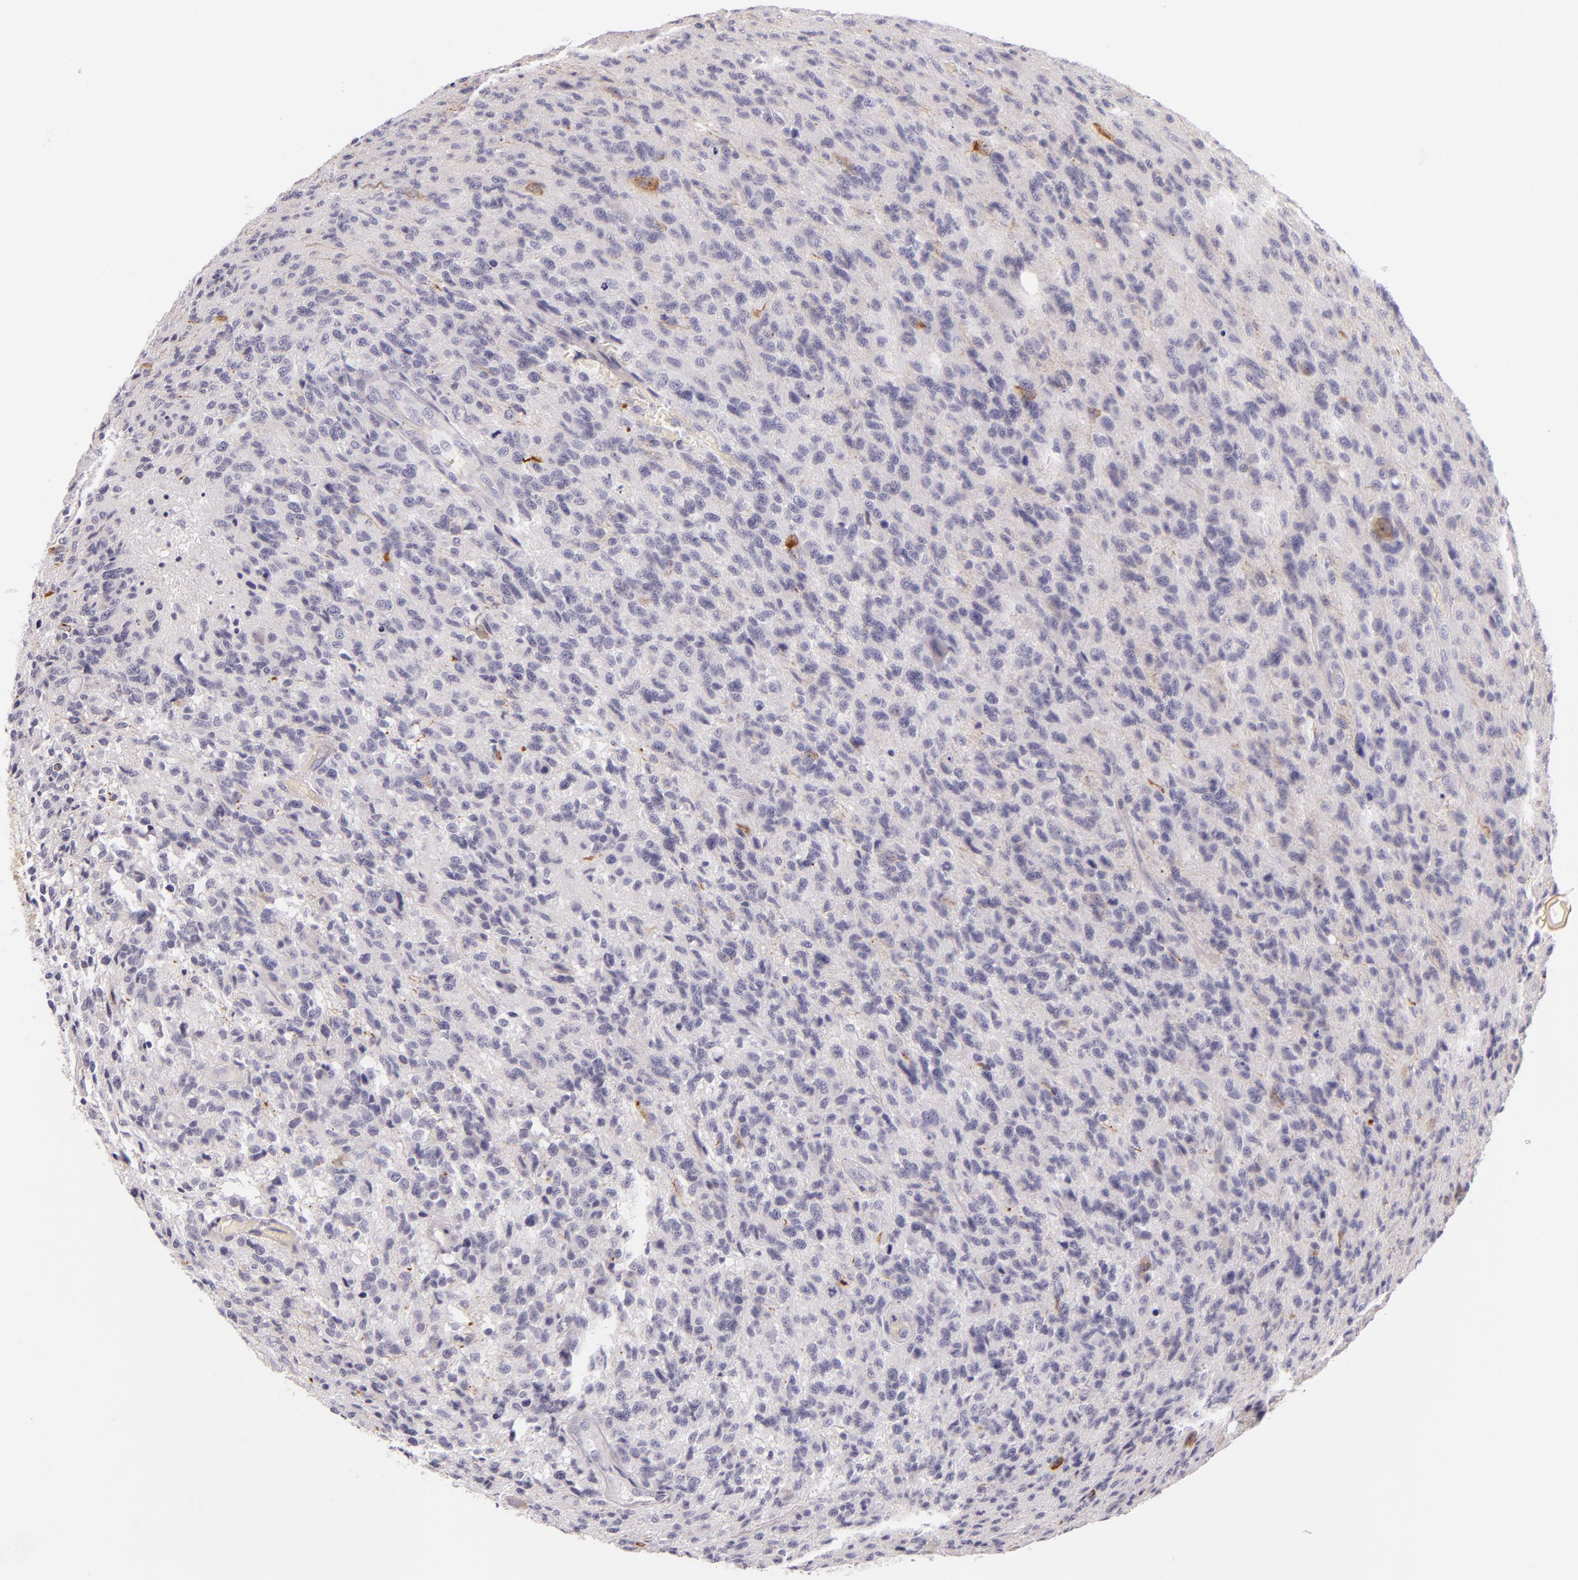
{"staining": {"intensity": "negative", "quantity": "none", "location": "none"}, "tissue": "glioma", "cell_type": "Tumor cells", "image_type": "cancer", "snomed": [{"axis": "morphology", "description": "Glioma, malignant, High grade"}, {"axis": "topography", "description": "Brain"}], "caption": "A high-resolution photomicrograph shows IHC staining of glioma, which reveals no significant expression in tumor cells. (DAB immunohistochemistry with hematoxylin counter stain).", "gene": "INA", "patient": {"sex": "male", "age": 36}}